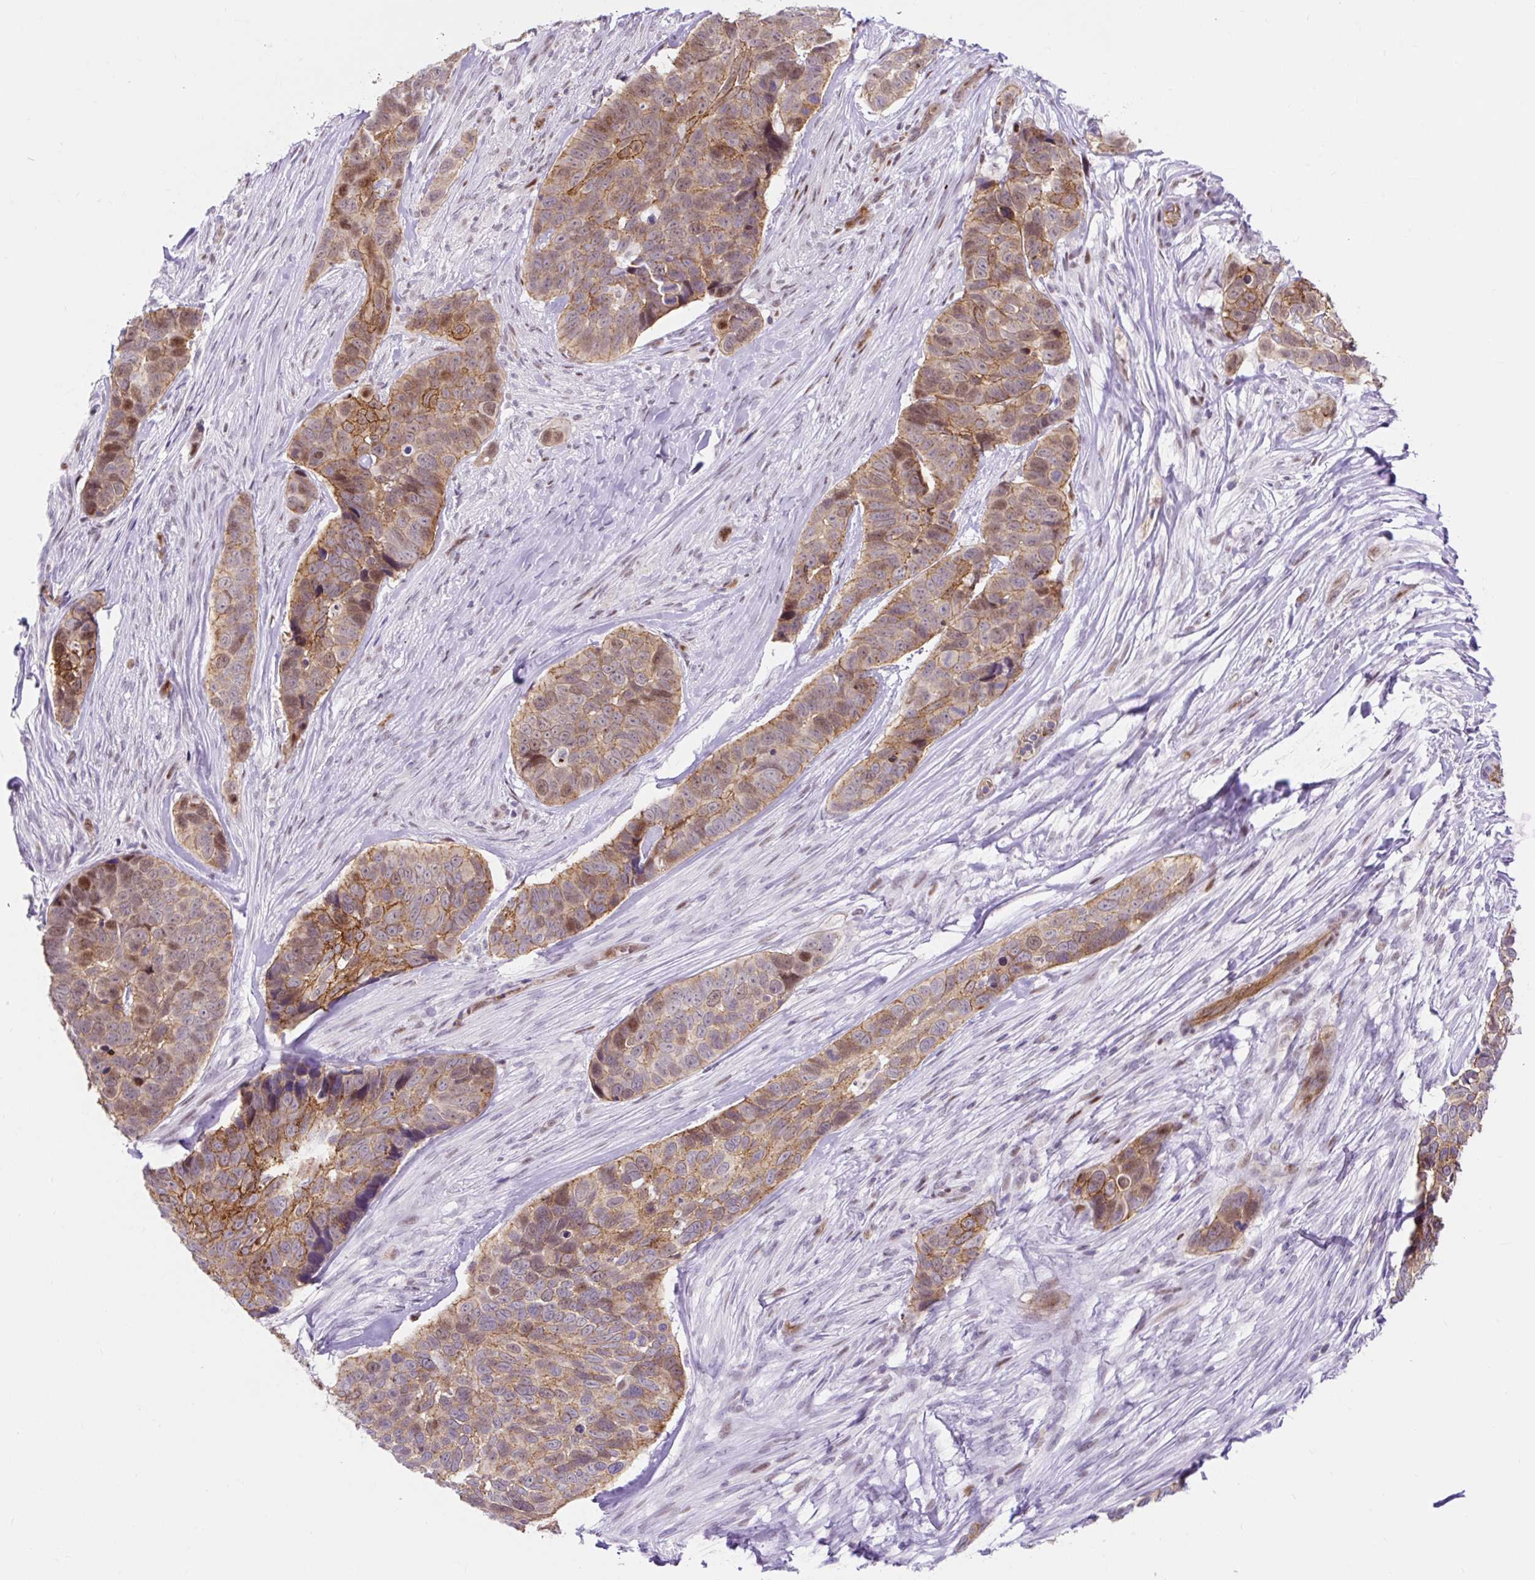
{"staining": {"intensity": "moderate", "quantity": ">75%", "location": "cytoplasmic/membranous"}, "tissue": "skin cancer", "cell_type": "Tumor cells", "image_type": "cancer", "snomed": [{"axis": "morphology", "description": "Basal cell carcinoma"}, {"axis": "topography", "description": "Skin"}], "caption": "DAB immunohistochemical staining of human basal cell carcinoma (skin) exhibits moderate cytoplasmic/membranous protein expression in approximately >75% of tumor cells. (IHC, brightfield microscopy, high magnification).", "gene": "HIP1R", "patient": {"sex": "female", "age": 82}}